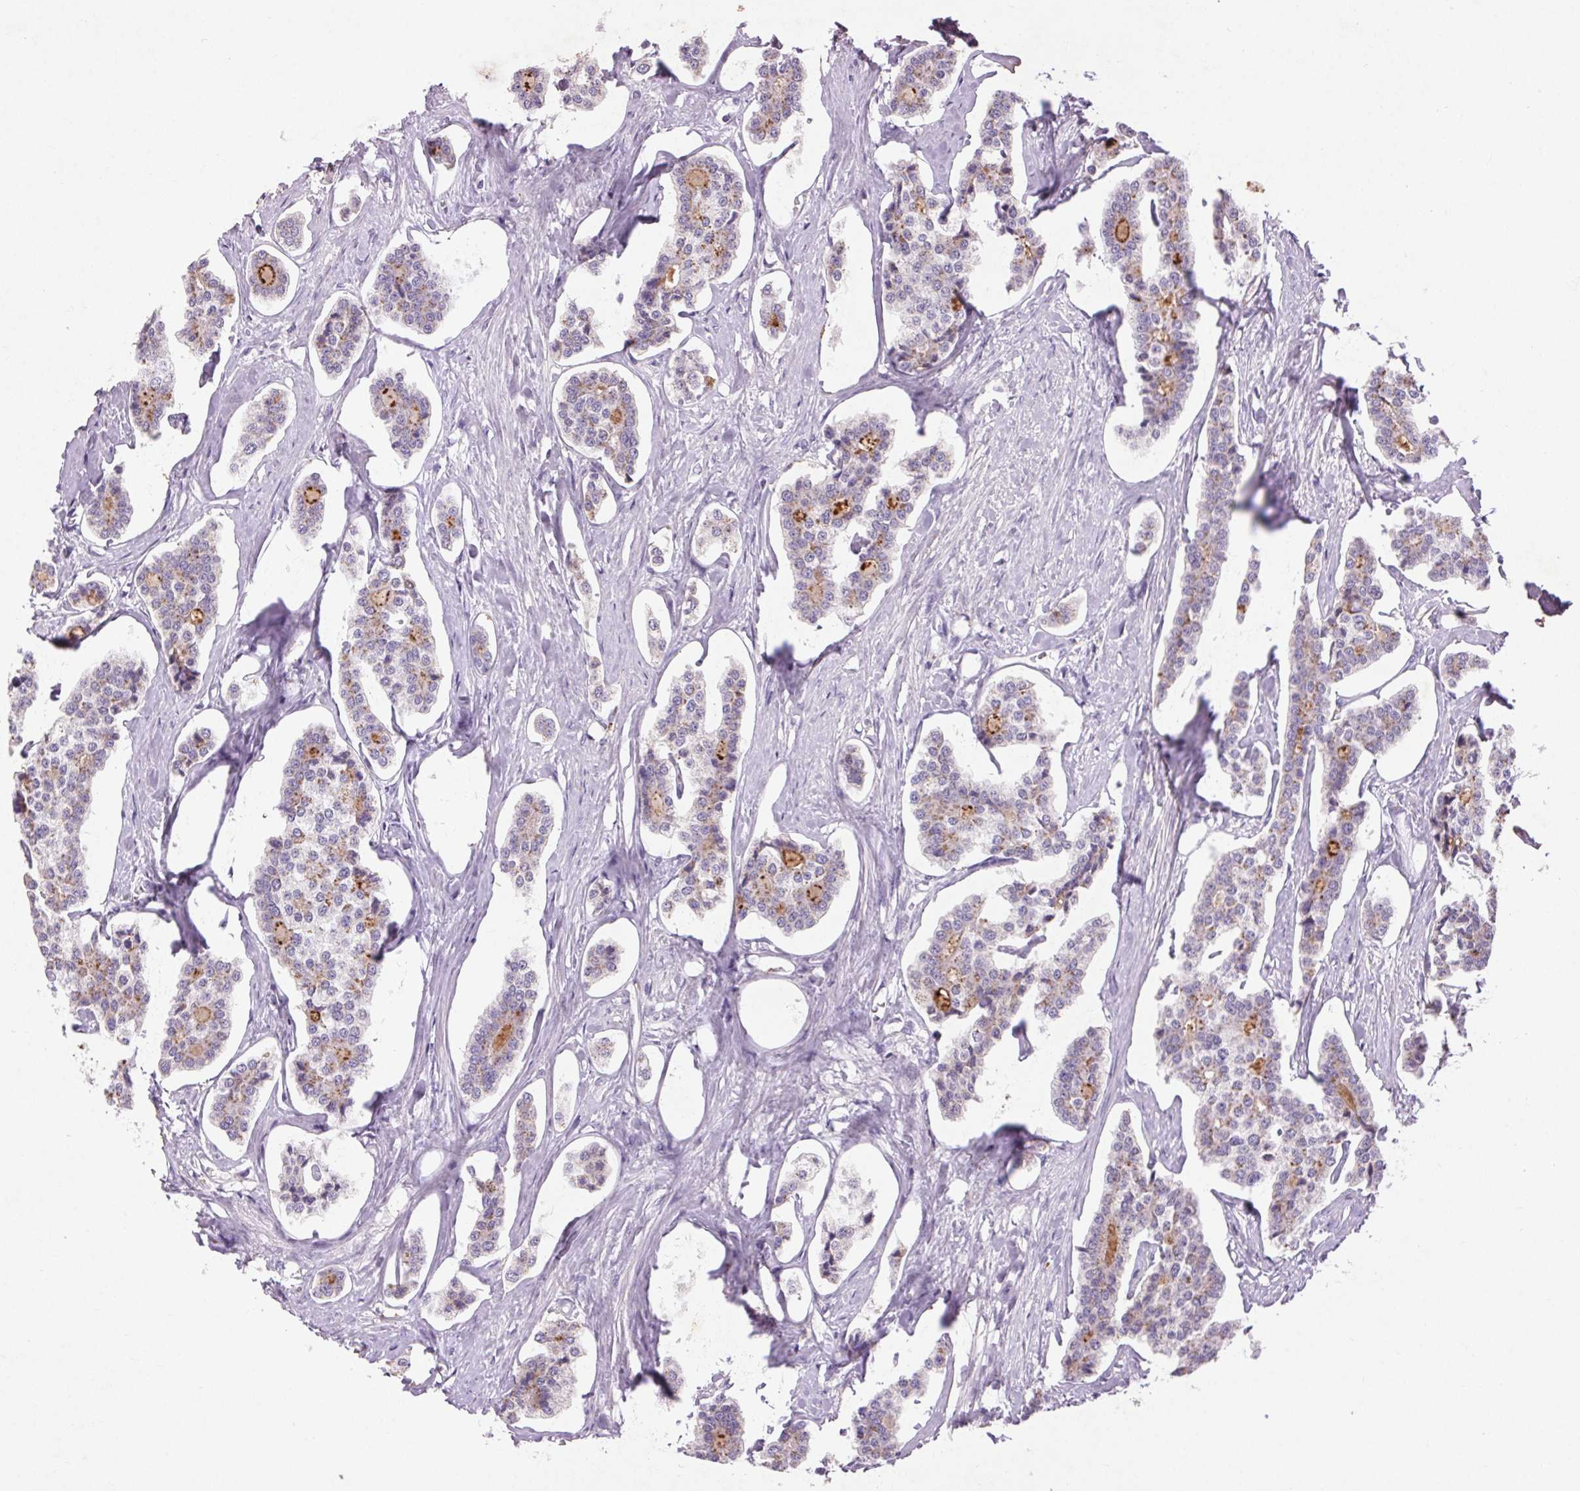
{"staining": {"intensity": "weak", "quantity": "<25%", "location": "cytoplasmic/membranous"}, "tissue": "carcinoid", "cell_type": "Tumor cells", "image_type": "cancer", "snomed": [{"axis": "morphology", "description": "Carcinoid, malignant, NOS"}, {"axis": "topography", "description": "Small intestine"}], "caption": "The IHC image has no significant positivity in tumor cells of carcinoid tissue.", "gene": "FNDC7", "patient": {"sex": "female", "age": 65}}